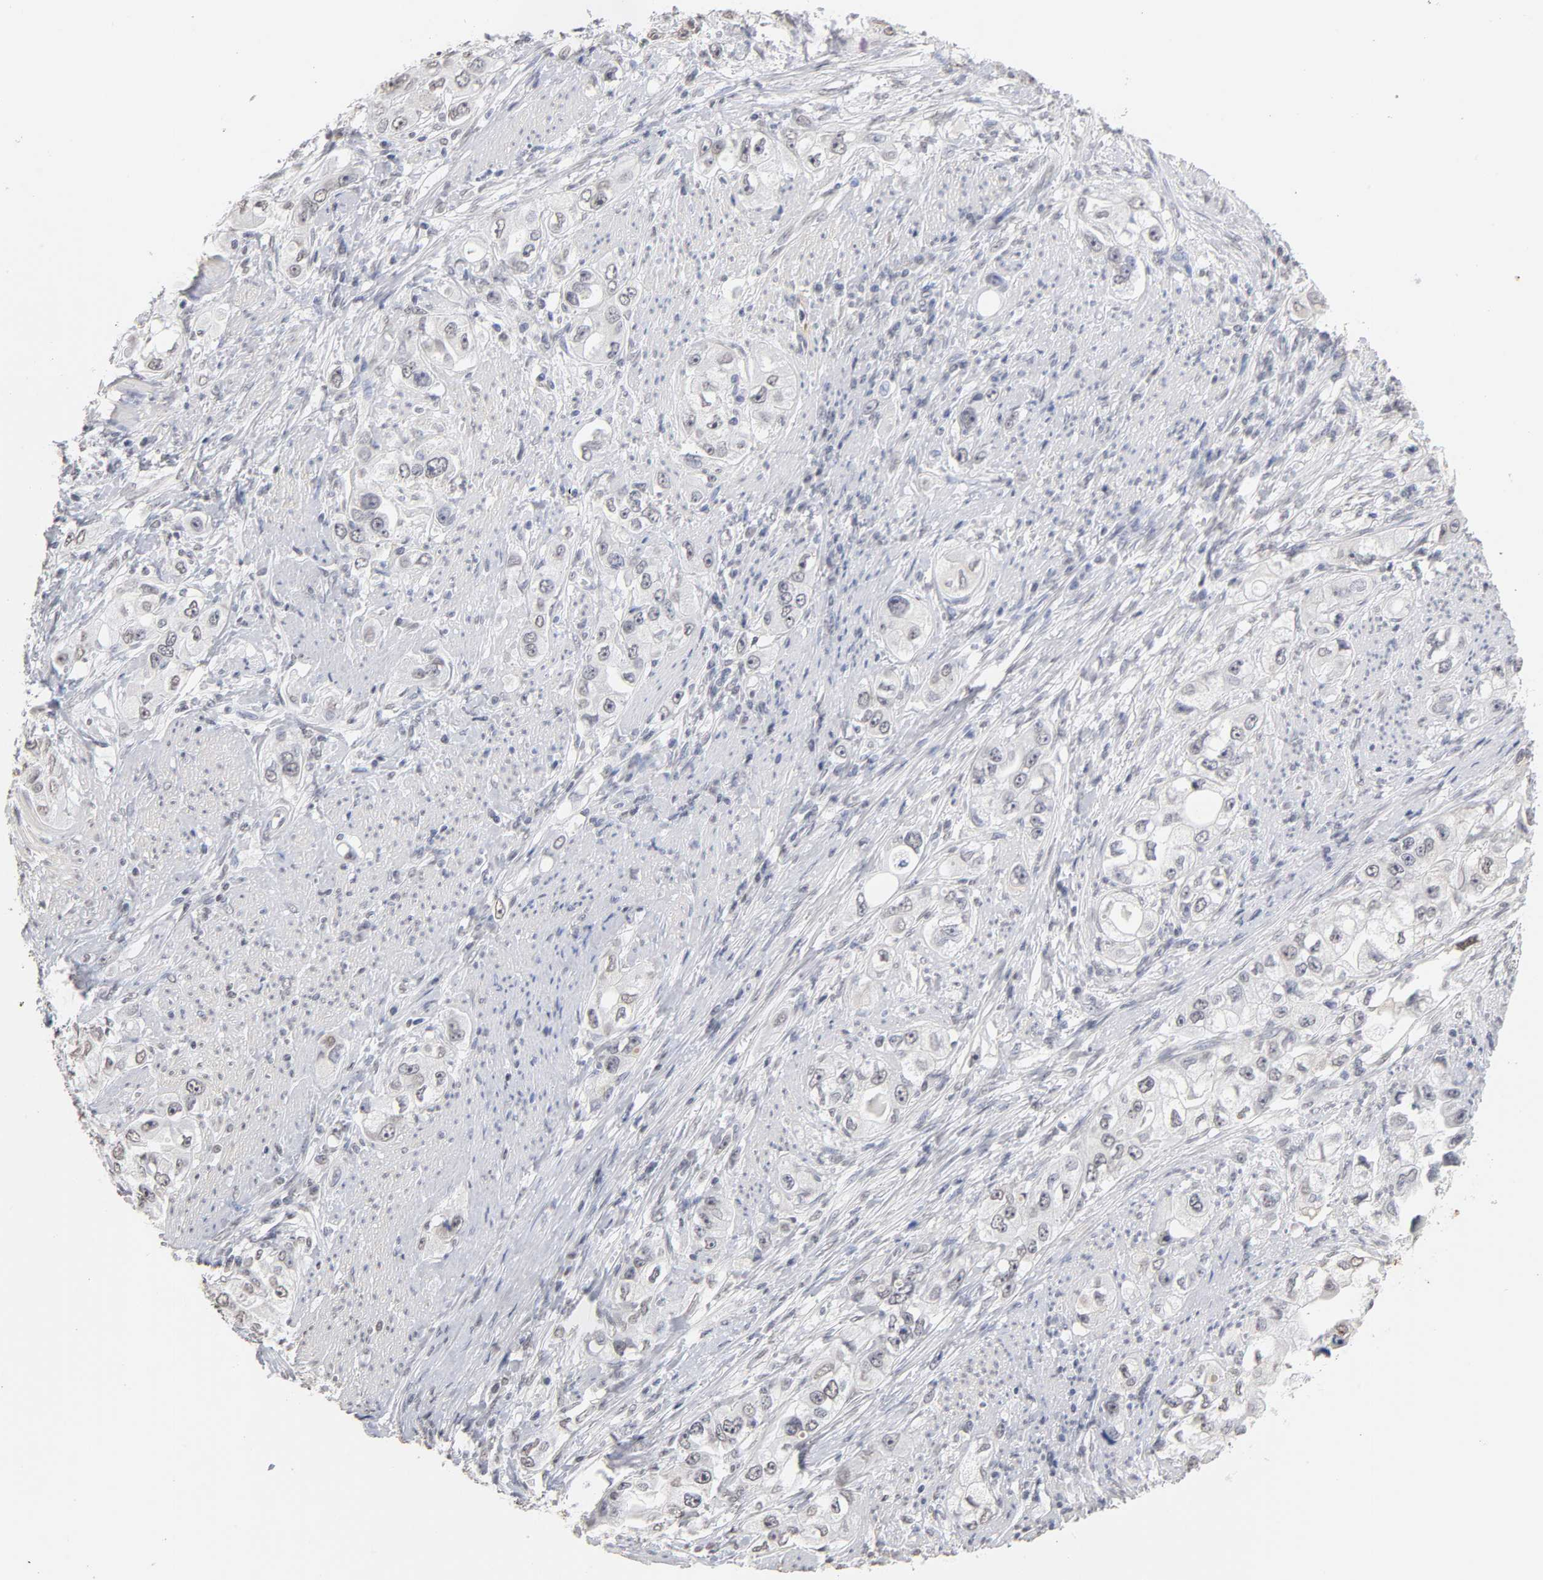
{"staining": {"intensity": "weak", "quantity": "<25%", "location": "cytoplasmic/membranous,nuclear"}, "tissue": "stomach cancer", "cell_type": "Tumor cells", "image_type": "cancer", "snomed": [{"axis": "morphology", "description": "Adenocarcinoma, NOS"}, {"axis": "topography", "description": "Stomach, lower"}], "caption": "Immunohistochemistry (IHC) of human stomach cancer (adenocarcinoma) demonstrates no expression in tumor cells.", "gene": "CRABP2", "patient": {"sex": "female", "age": 93}}